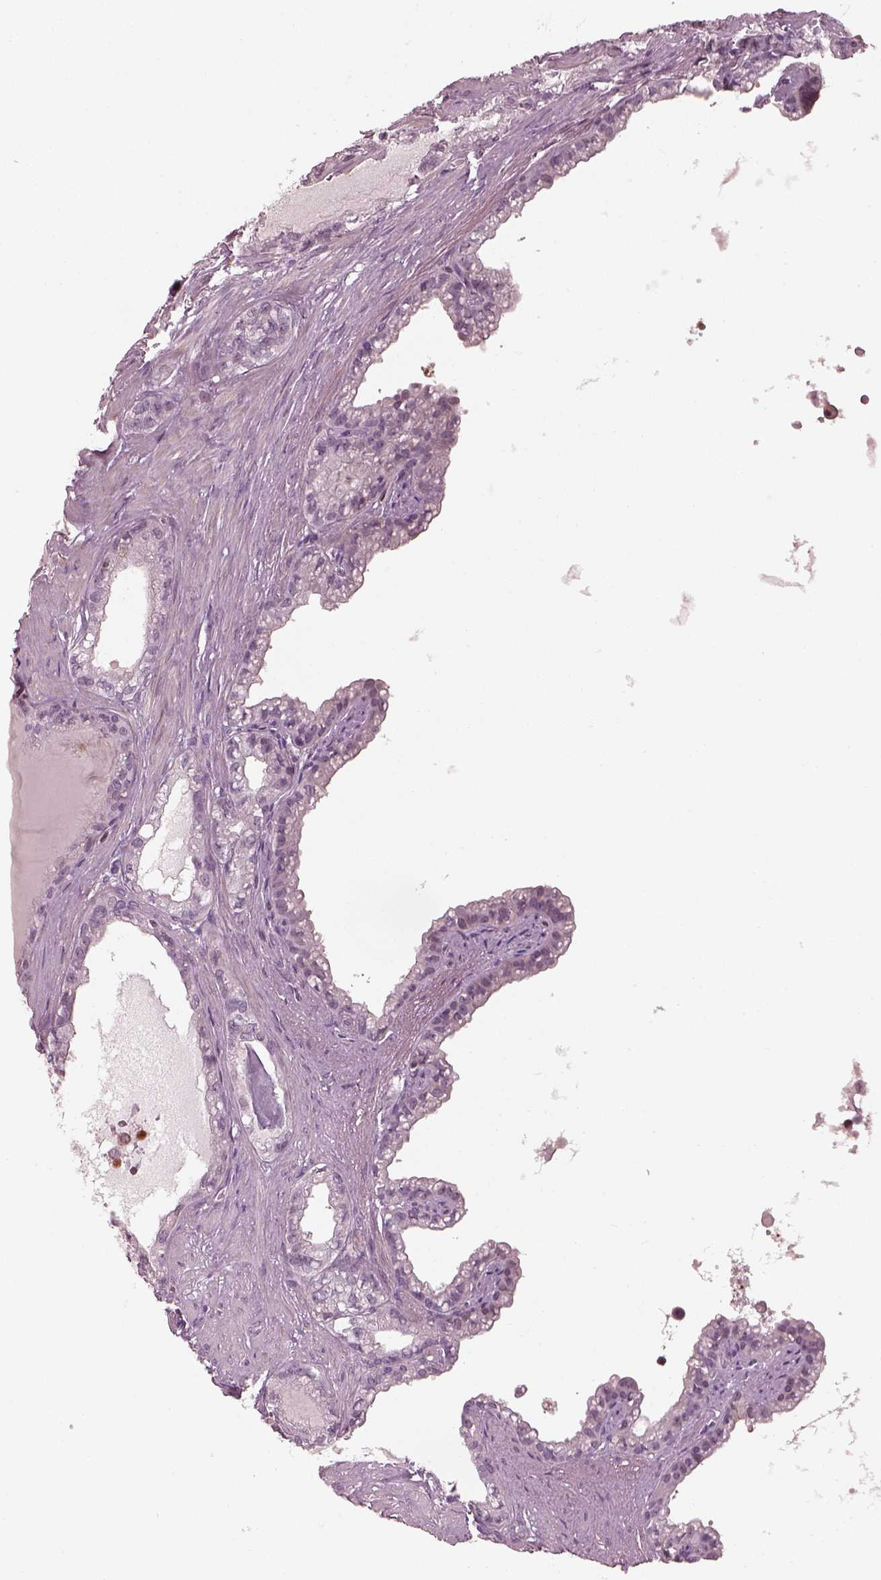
{"staining": {"intensity": "negative", "quantity": "none", "location": "none"}, "tissue": "seminal vesicle", "cell_type": "Glandular cells", "image_type": "normal", "snomed": [{"axis": "morphology", "description": "Normal tissue, NOS"}, {"axis": "morphology", "description": "Urothelial carcinoma, NOS"}, {"axis": "topography", "description": "Urinary bladder"}, {"axis": "topography", "description": "Seminal veicle"}], "caption": "Immunohistochemical staining of normal human seminal vesicle shows no significant positivity in glandular cells.", "gene": "BFSP1", "patient": {"sex": "male", "age": 76}}